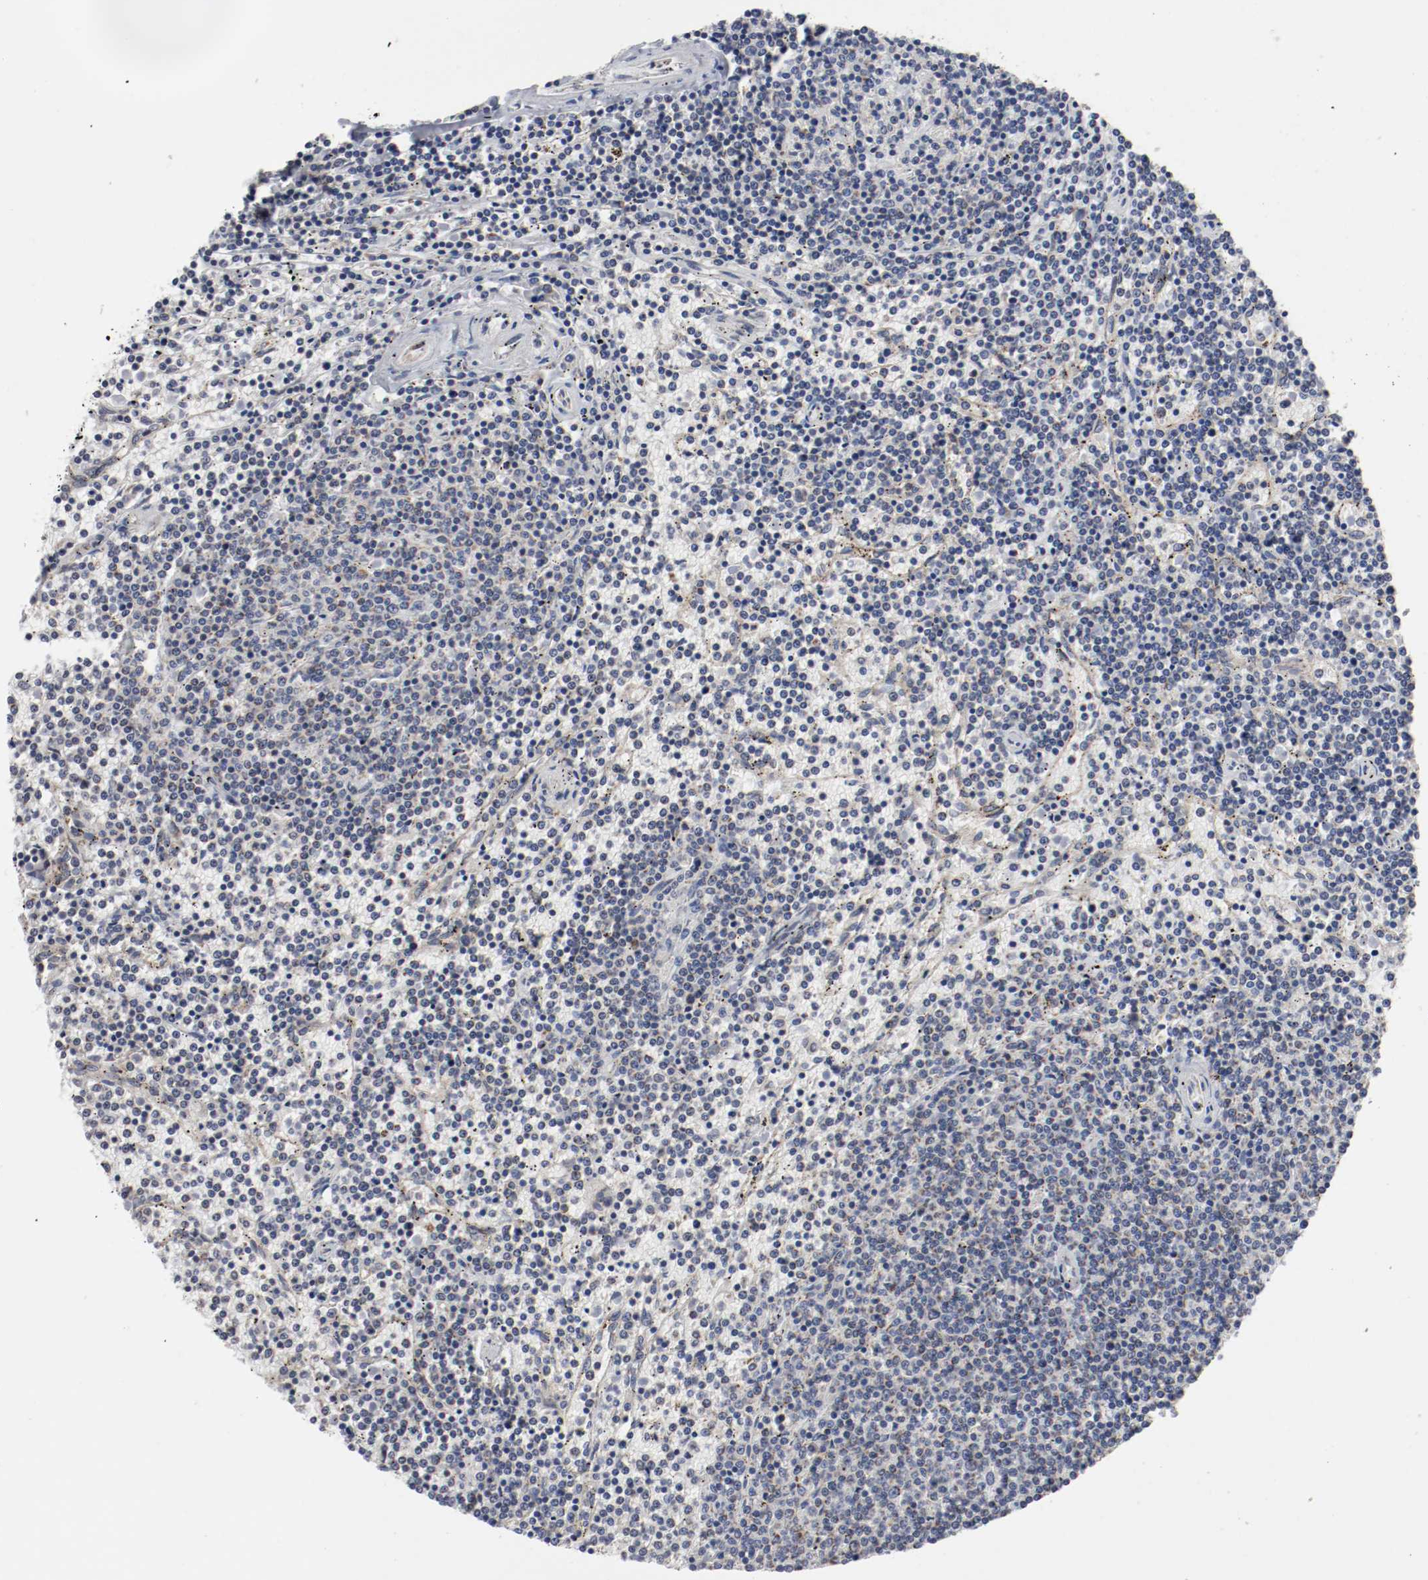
{"staining": {"intensity": "weak", "quantity": "<25%", "location": "cytoplasmic/membranous"}, "tissue": "lymphoma", "cell_type": "Tumor cells", "image_type": "cancer", "snomed": [{"axis": "morphology", "description": "Malignant lymphoma, non-Hodgkin's type, Low grade"}, {"axis": "topography", "description": "Spleen"}], "caption": "Immunohistochemical staining of lymphoma reveals no significant expression in tumor cells.", "gene": "AFG3L2", "patient": {"sex": "female", "age": 50}}